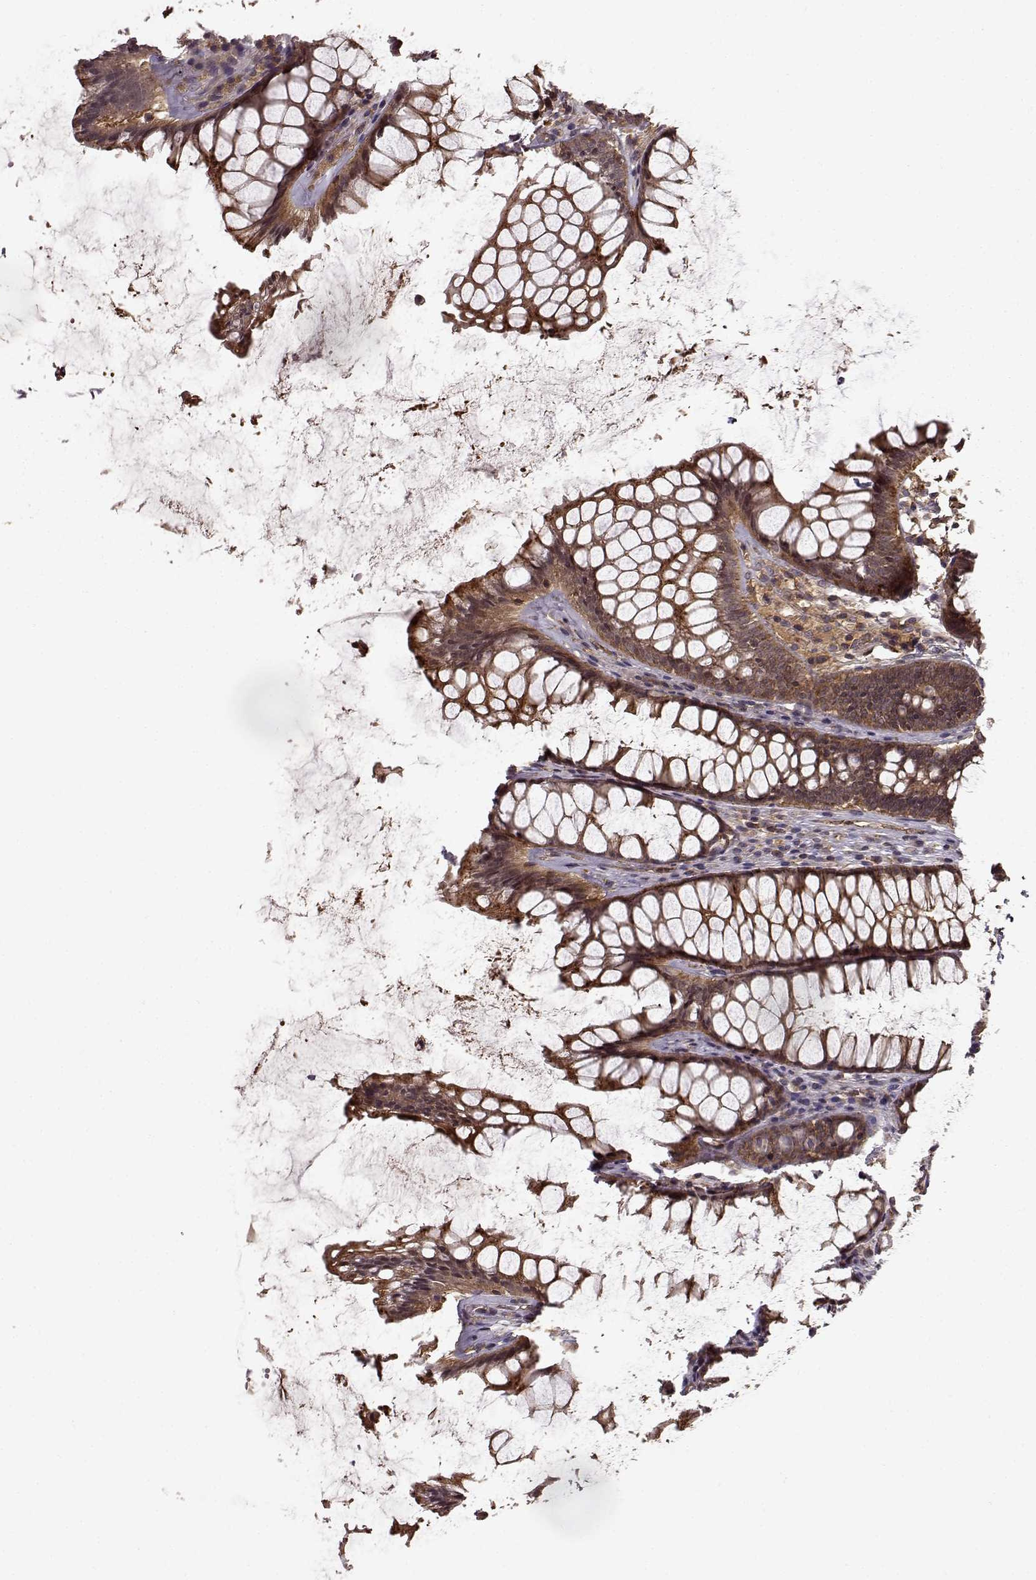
{"staining": {"intensity": "moderate", "quantity": ">75%", "location": "cytoplasmic/membranous"}, "tissue": "rectum", "cell_type": "Glandular cells", "image_type": "normal", "snomed": [{"axis": "morphology", "description": "Normal tissue, NOS"}, {"axis": "topography", "description": "Rectum"}], "caption": "Moderate cytoplasmic/membranous positivity is identified in approximately >75% of glandular cells in unremarkable rectum.", "gene": "IFRD2", "patient": {"sex": "male", "age": 72}}